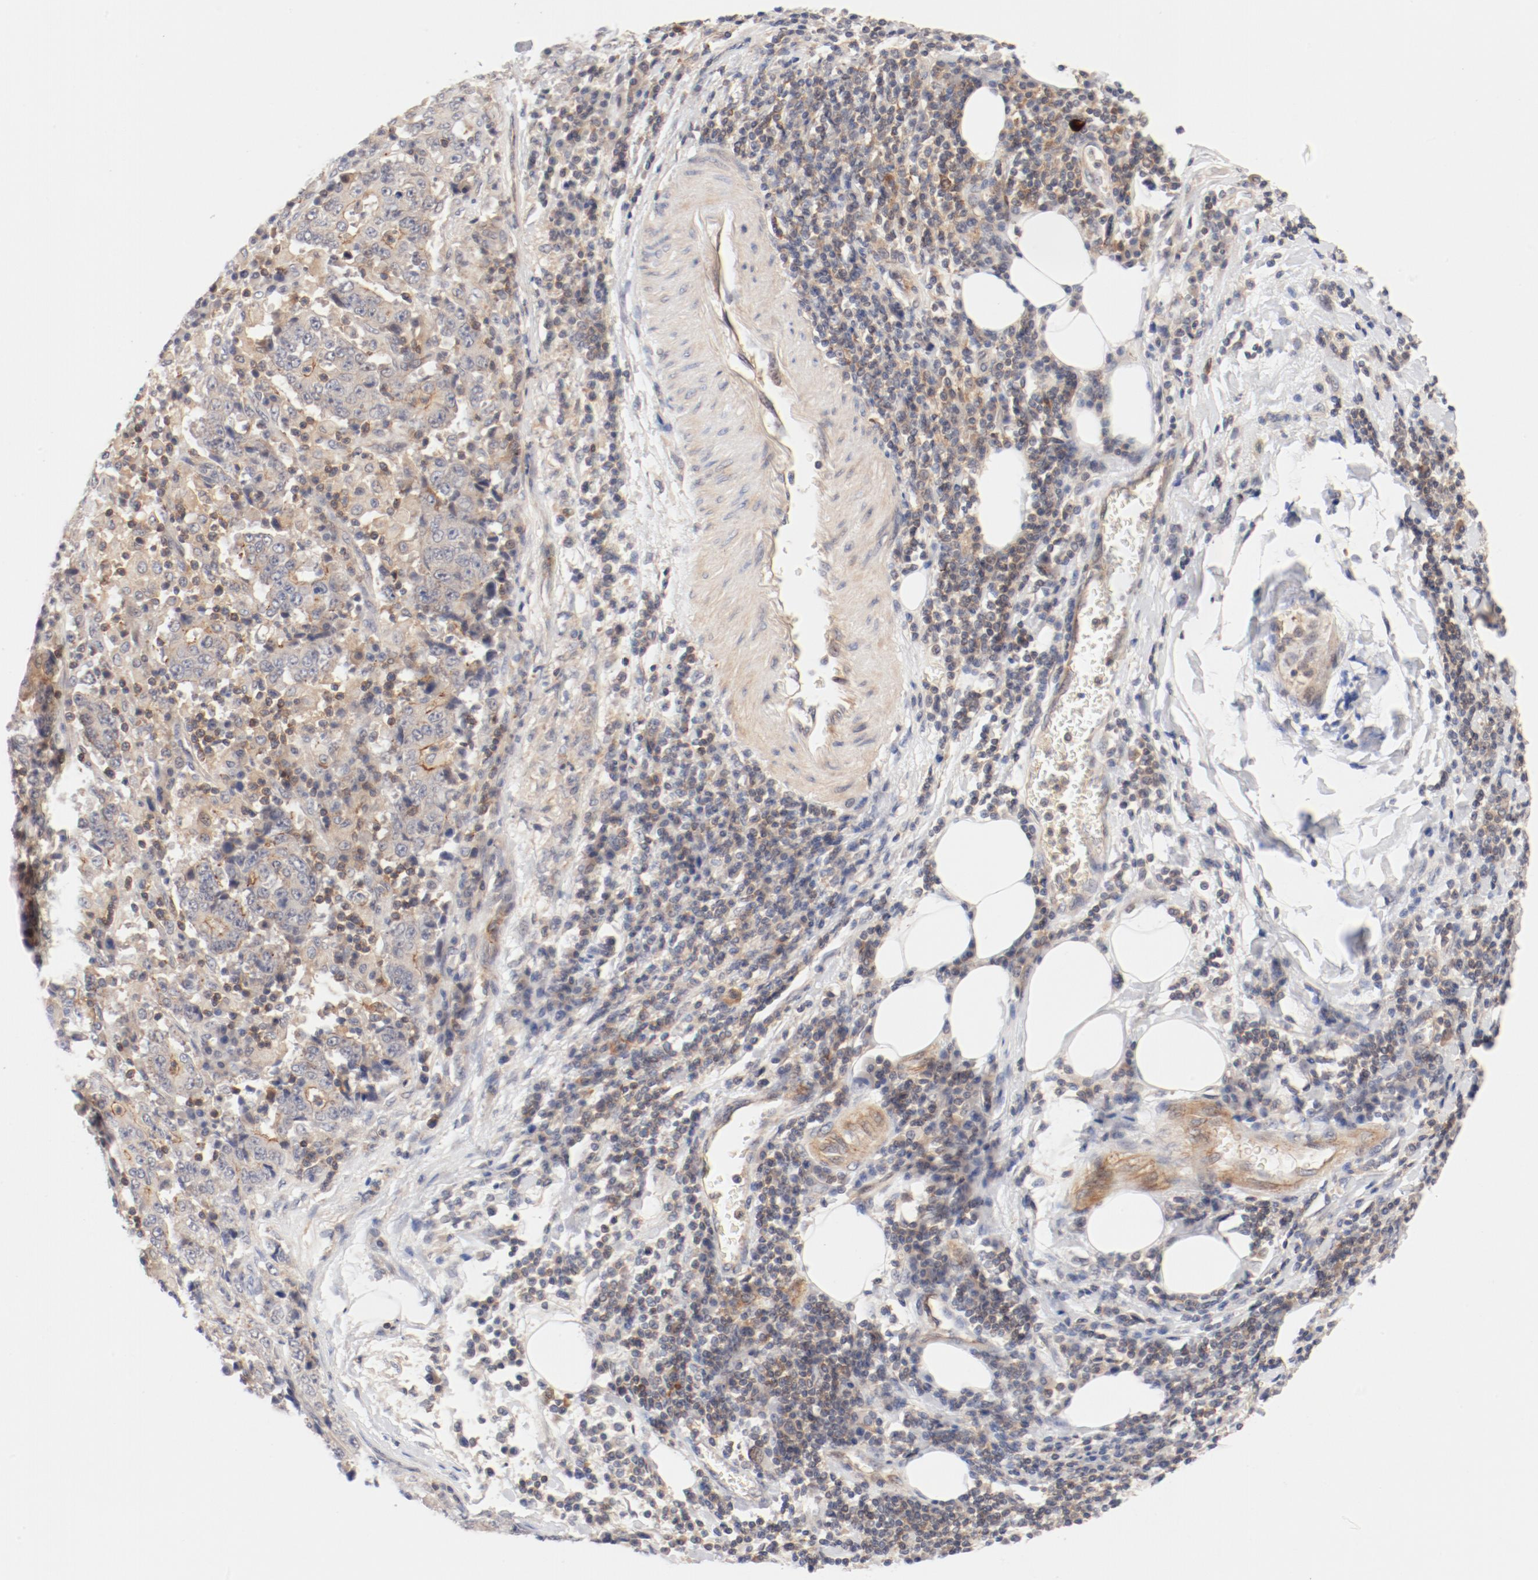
{"staining": {"intensity": "weak", "quantity": "25%-75%", "location": "cytoplasmic/membranous"}, "tissue": "stomach cancer", "cell_type": "Tumor cells", "image_type": "cancer", "snomed": [{"axis": "morphology", "description": "Normal tissue, NOS"}, {"axis": "morphology", "description": "Adenocarcinoma, NOS"}, {"axis": "topography", "description": "Stomach, upper"}, {"axis": "topography", "description": "Stomach"}], "caption": "A low amount of weak cytoplasmic/membranous staining is present in approximately 25%-75% of tumor cells in adenocarcinoma (stomach) tissue.", "gene": "ZNF267", "patient": {"sex": "male", "age": 59}}